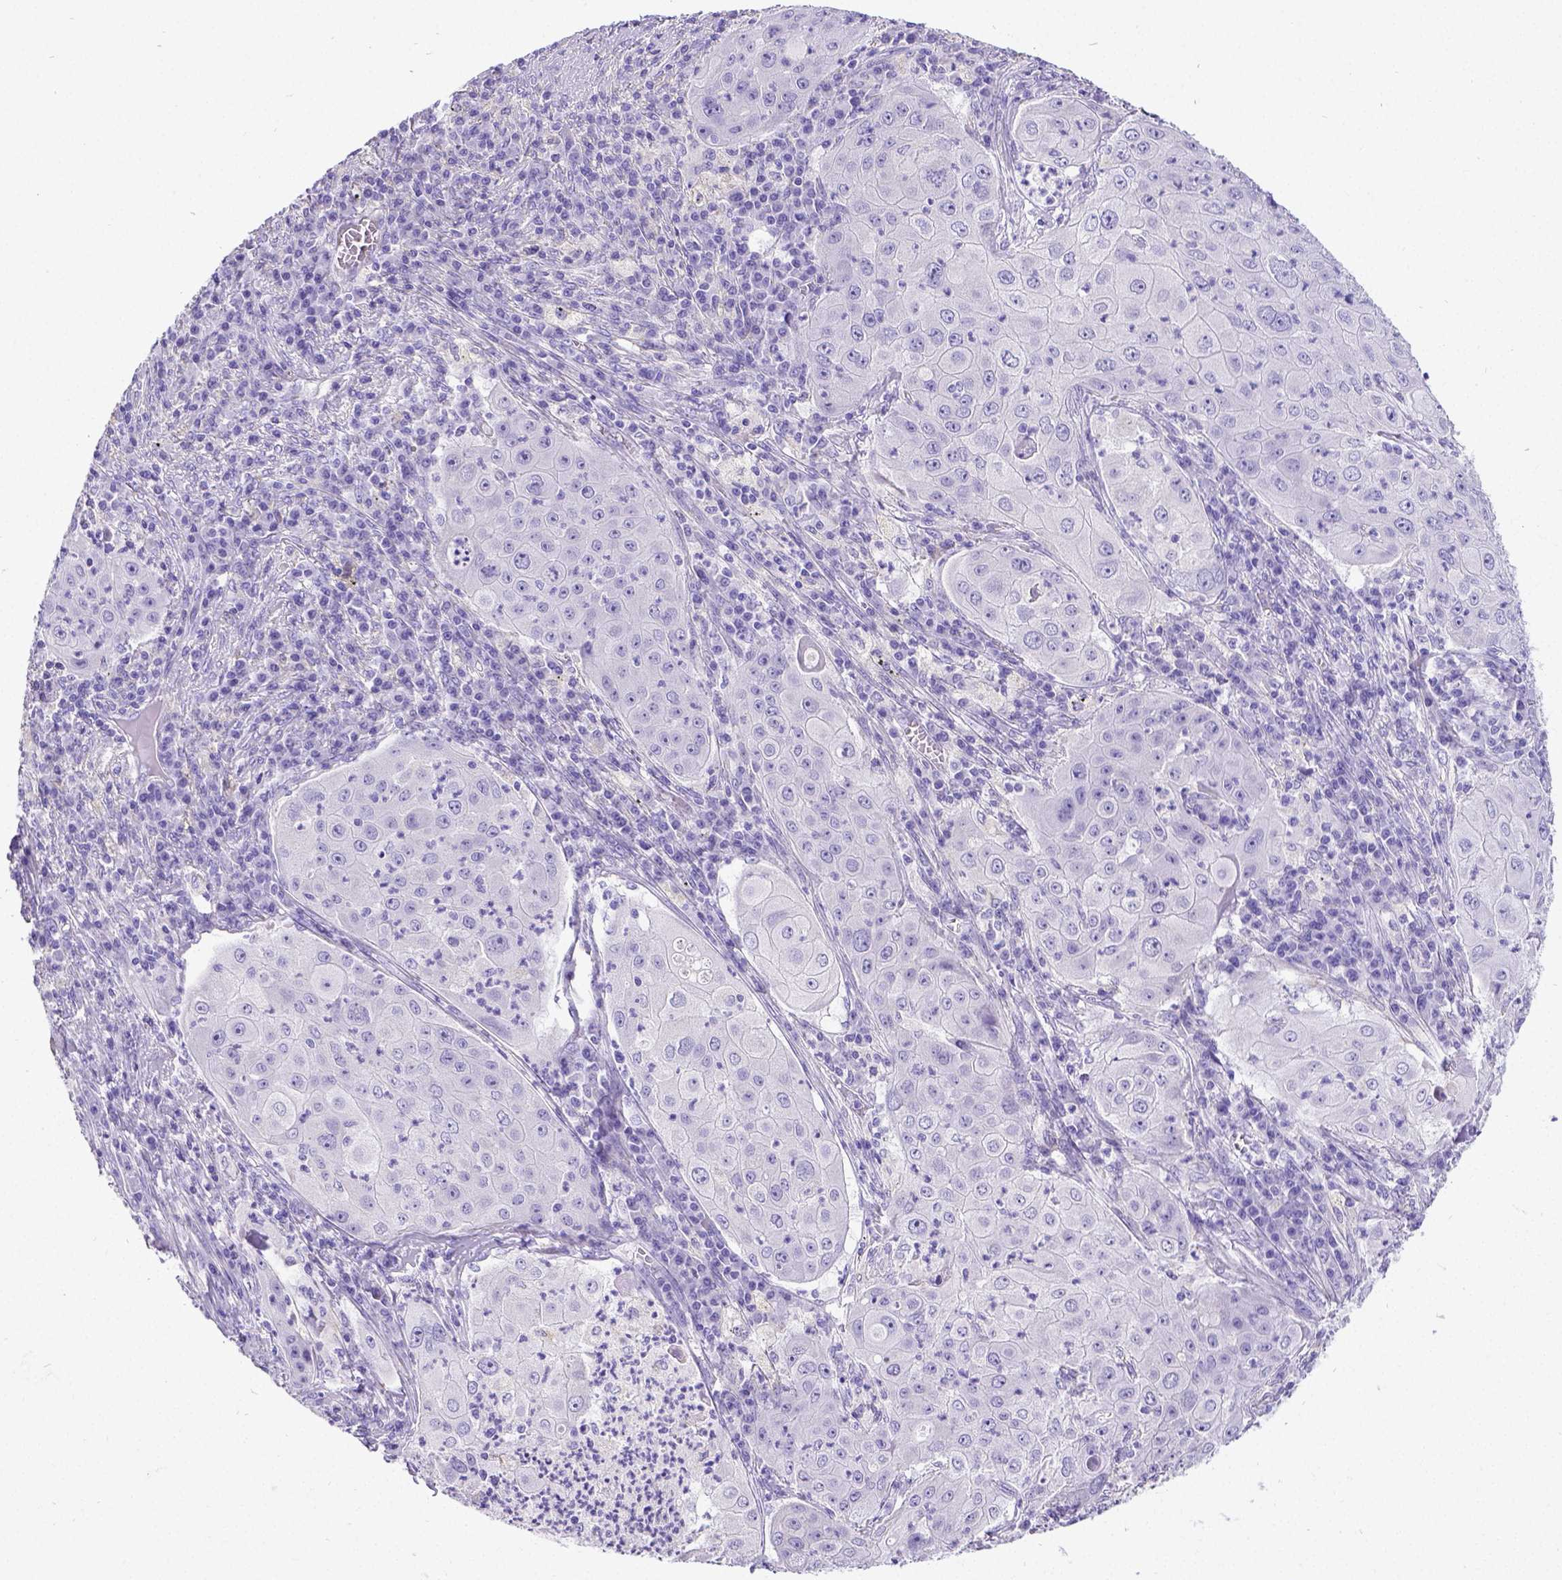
{"staining": {"intensity": "negative", "quantity": "none", "location": "none"}, "tissue": "lung cancer", "cell_type": "Tumor cells", "image_type": "cancer", "snomed": [{"axis": "morphology", "description": "Squamous cell carcinoma, NOS"}, {"axis": "topography", "description": "Lung"}], "caption": "DAB (3,3'-diaminobenzidine) immunohistochemical staining of lung cancer exhibits no significant positivity in tumor cells.", "gene": "SATB2", "patient": {"sex": "female", "age": 59}}